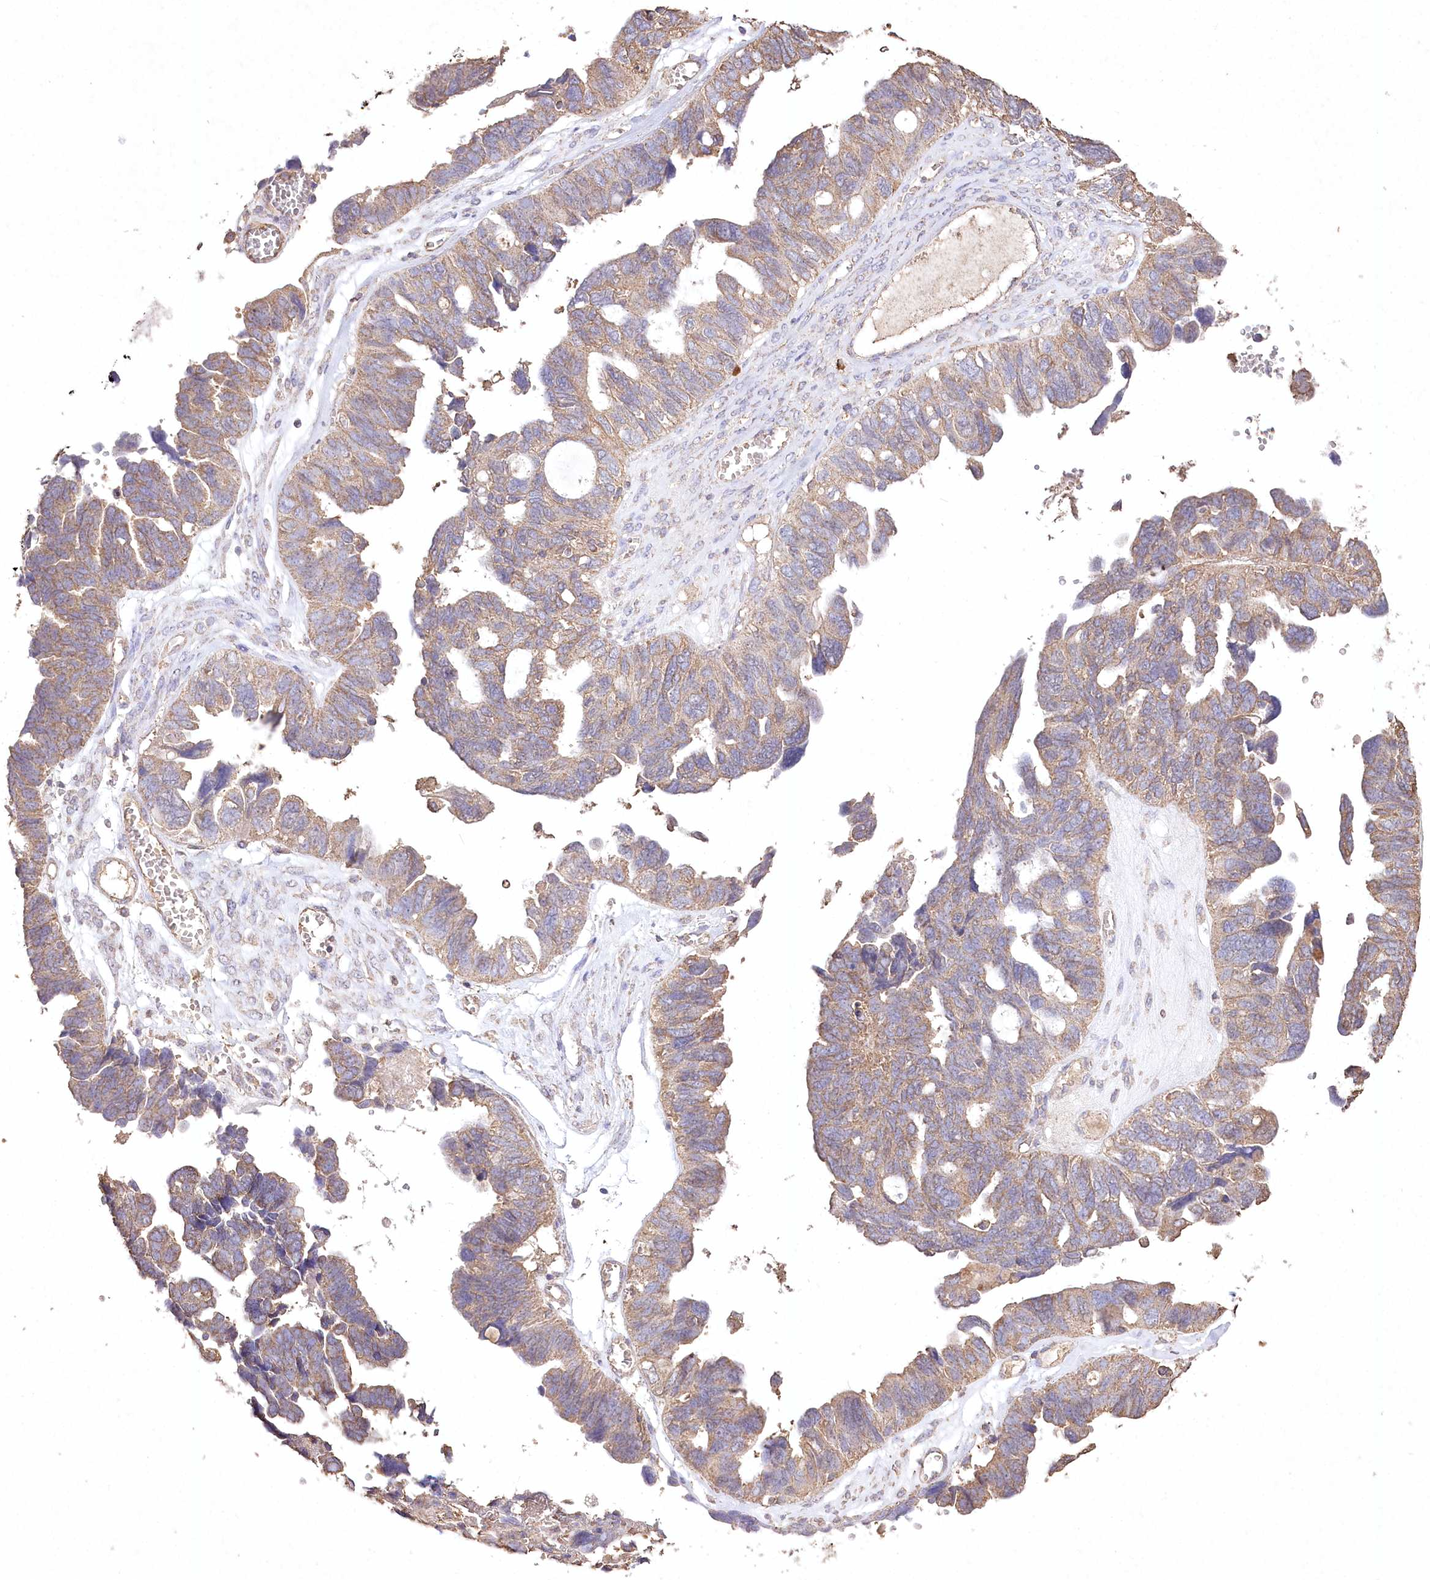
{"staining": {"intensity": "moderate", "quantity": ">75%", "location": "cytoplasmic/membranous"}, "tissue": "ovarian cancer", "cell_type": "Tumor cells", "image_type": "cancer", "snomed": [{"axis": "morphology", "description": "Cystadenocarcinoma, serous, NOS"}, {"axis": "topography", "description": "Ovary"}], "caption": "Serous cystadenocarcinoma (ovarian) stained with a protein marker displays moderate staining in tumor cells.", "gene": "IREB2", "patient": {"sex": "female", "age": 79}}